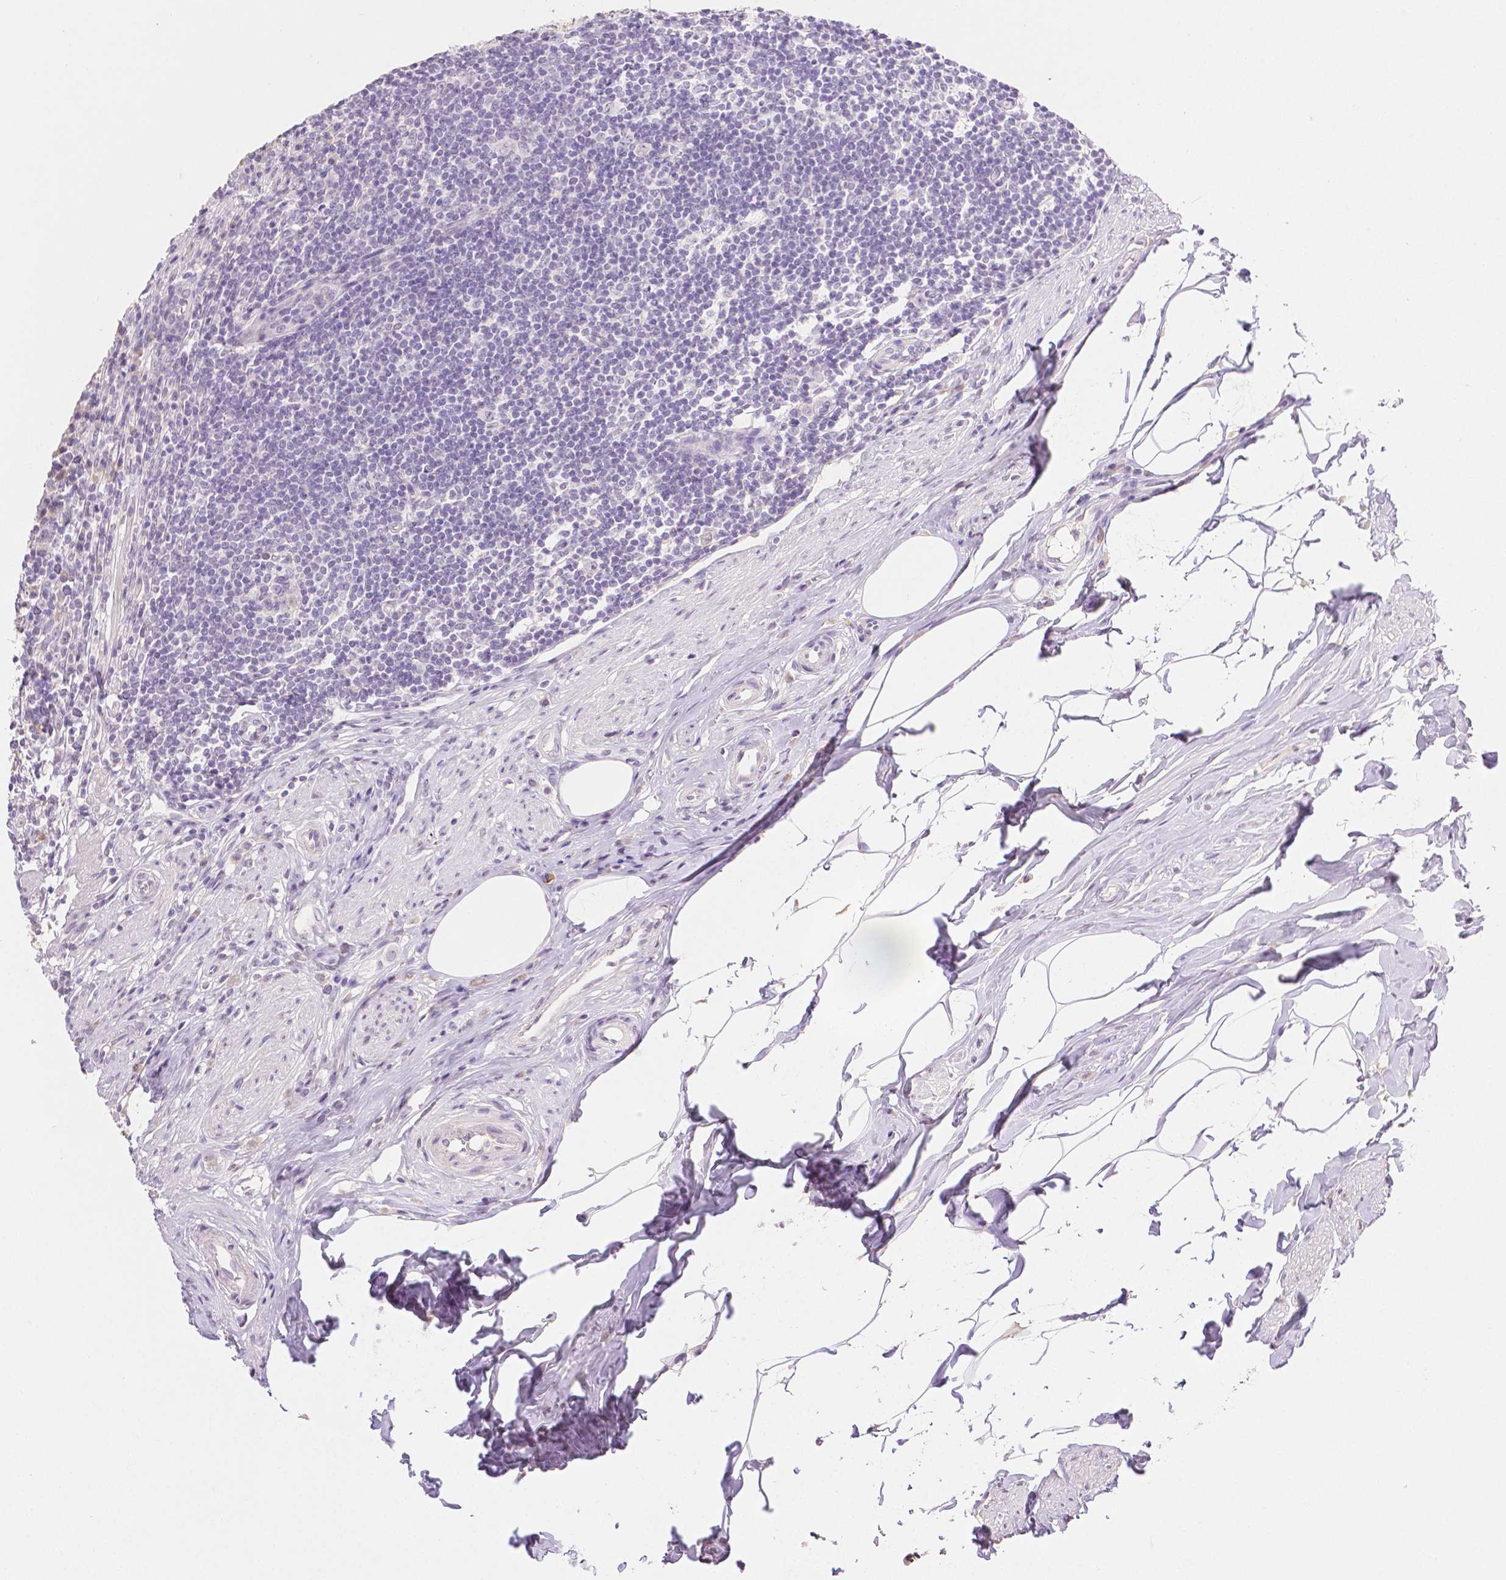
{"staining": {"intensity": "weak", "quantity": "<25%", "location": "cytoplasmic/membranous"}, "tissue": "appendix", "cell_type": "Glandular cells", "image_type": "normal", "snomed": [{"axis": "morphology", "description": "Normal tissue, NOS"}, {"axis": "topography", "description": "Appendix"}], "caption": "Protein analysis of unremarkable appendix displays no significant positivity in glandular cells. The staining is performed using DAB brown chromogen with nuclei counter-stained in using hematoxylin.", "gene": "TGM1", "patient": {"sex": "female", "age": 56}}